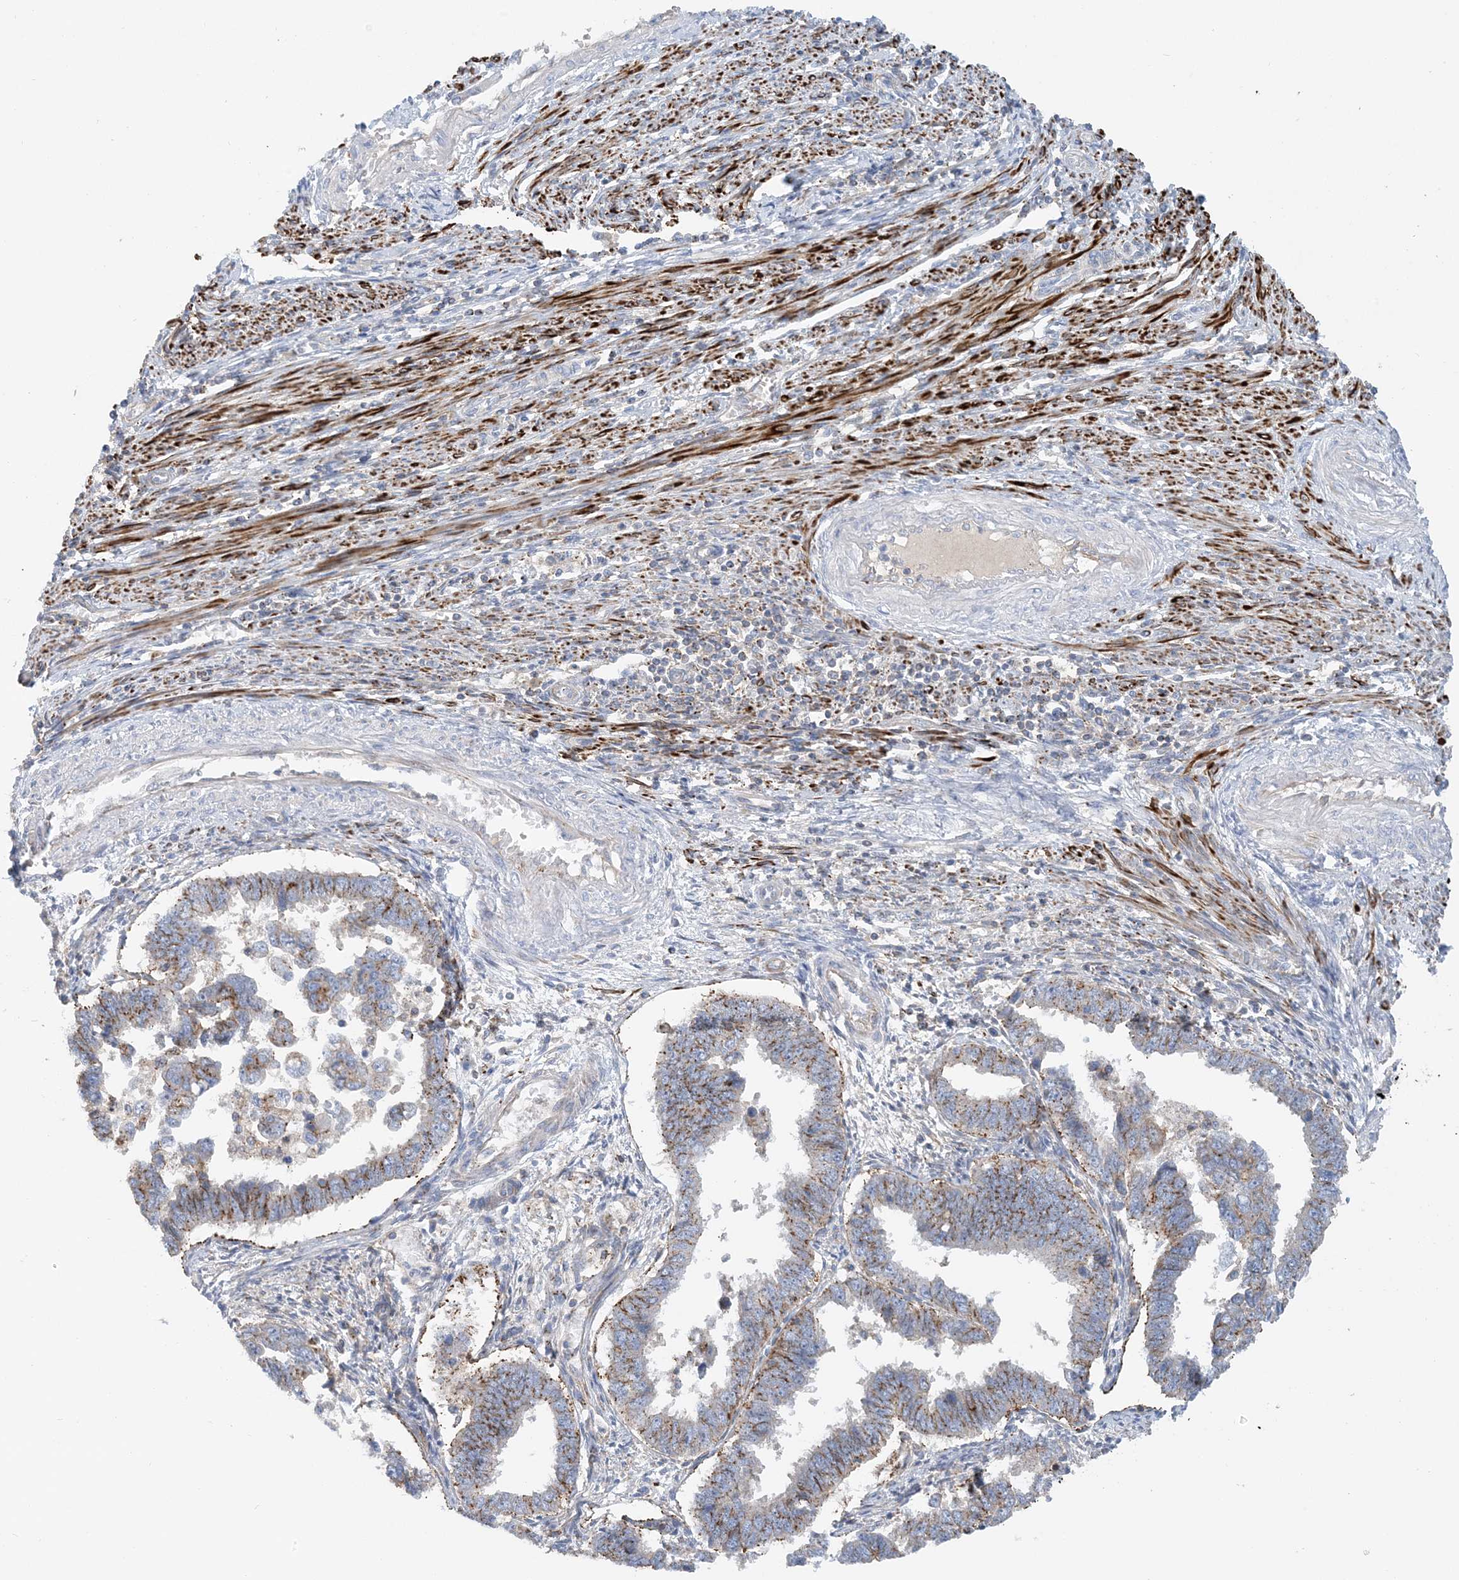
{"staining": {"intensity": "moderate", "quantity": ">75%", "location": "cytoplasmic/membranous"}, "tissue": "endometrial cancer", "cell_type": "Tumor cells", "image_type": "cancer", "snomed": [{"axis": "morphology", "description": "Adenocarcinoma, NOS"}, {"axis": "topography", "description": "Endometrium"}], "caption": "IHC staining of adenocarcinoma (endometrial), which exhibits medium levels of moderate cytoplasmic/membranous positivity in about >75% of tumor cells indicating moderate cytoplasmic/membranous protein staining. The staining was performed using DAB (brown) for protein detection and nuclei were counterstained in hematoxylin (blue).", "gene": "CALHM5", "patient": {"sex": "female", "age": 75}}